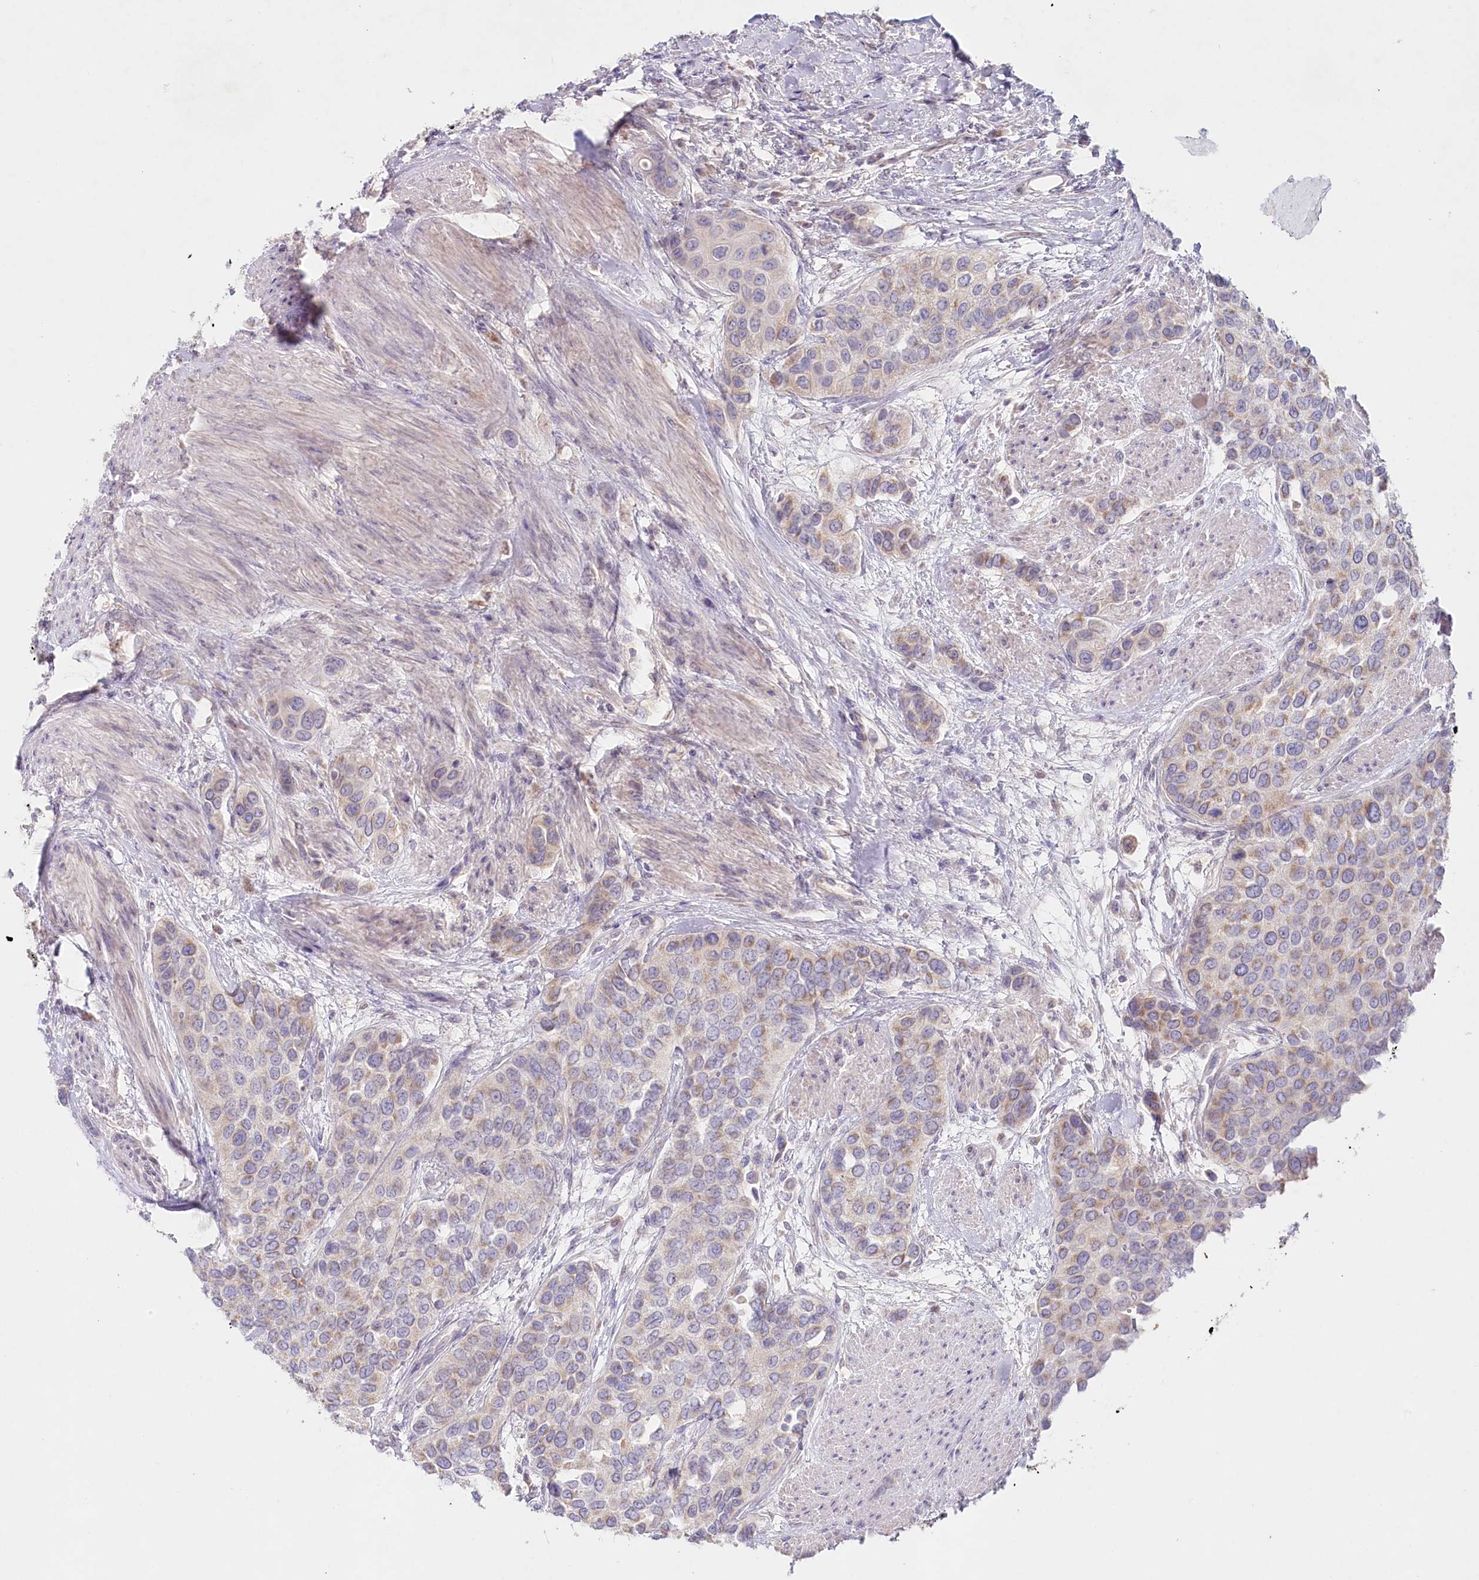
{"staining": {"intensity": "weak", "quantity": "25%-75%", "location": "cytoplasmic/membranous"}, "tissue": "urothelial cancer", "cell_type": "Tumor cells", "image_type": "cancer", "snomed": [{"axis": "morphology", "description": "Normal tissue, NOS"}, {"axis": "morphology", "description": "Urothelial carcinoma, High grade"}, {"axis": "topography", "description": "Vascular tissue"}, {"axis": "topography", "description": "Urinary bladder"}], "caption": "High-magnification brightfield microscopy of urothelial cancer stained with DAB (3,3'-diaminobenzidine) (brown) and counterstained with hematoxylin (blue). tumor cells exhibit weak cytoplasmic/membranous expression is appreciated in approximately25%-75% of cells. Immunohistochemistry (ihc) stains the protein of interest in brown and the nuclei are stained blue.", "gene": "PSAPL1", "patient": {"sex": "female", "age": 56}}